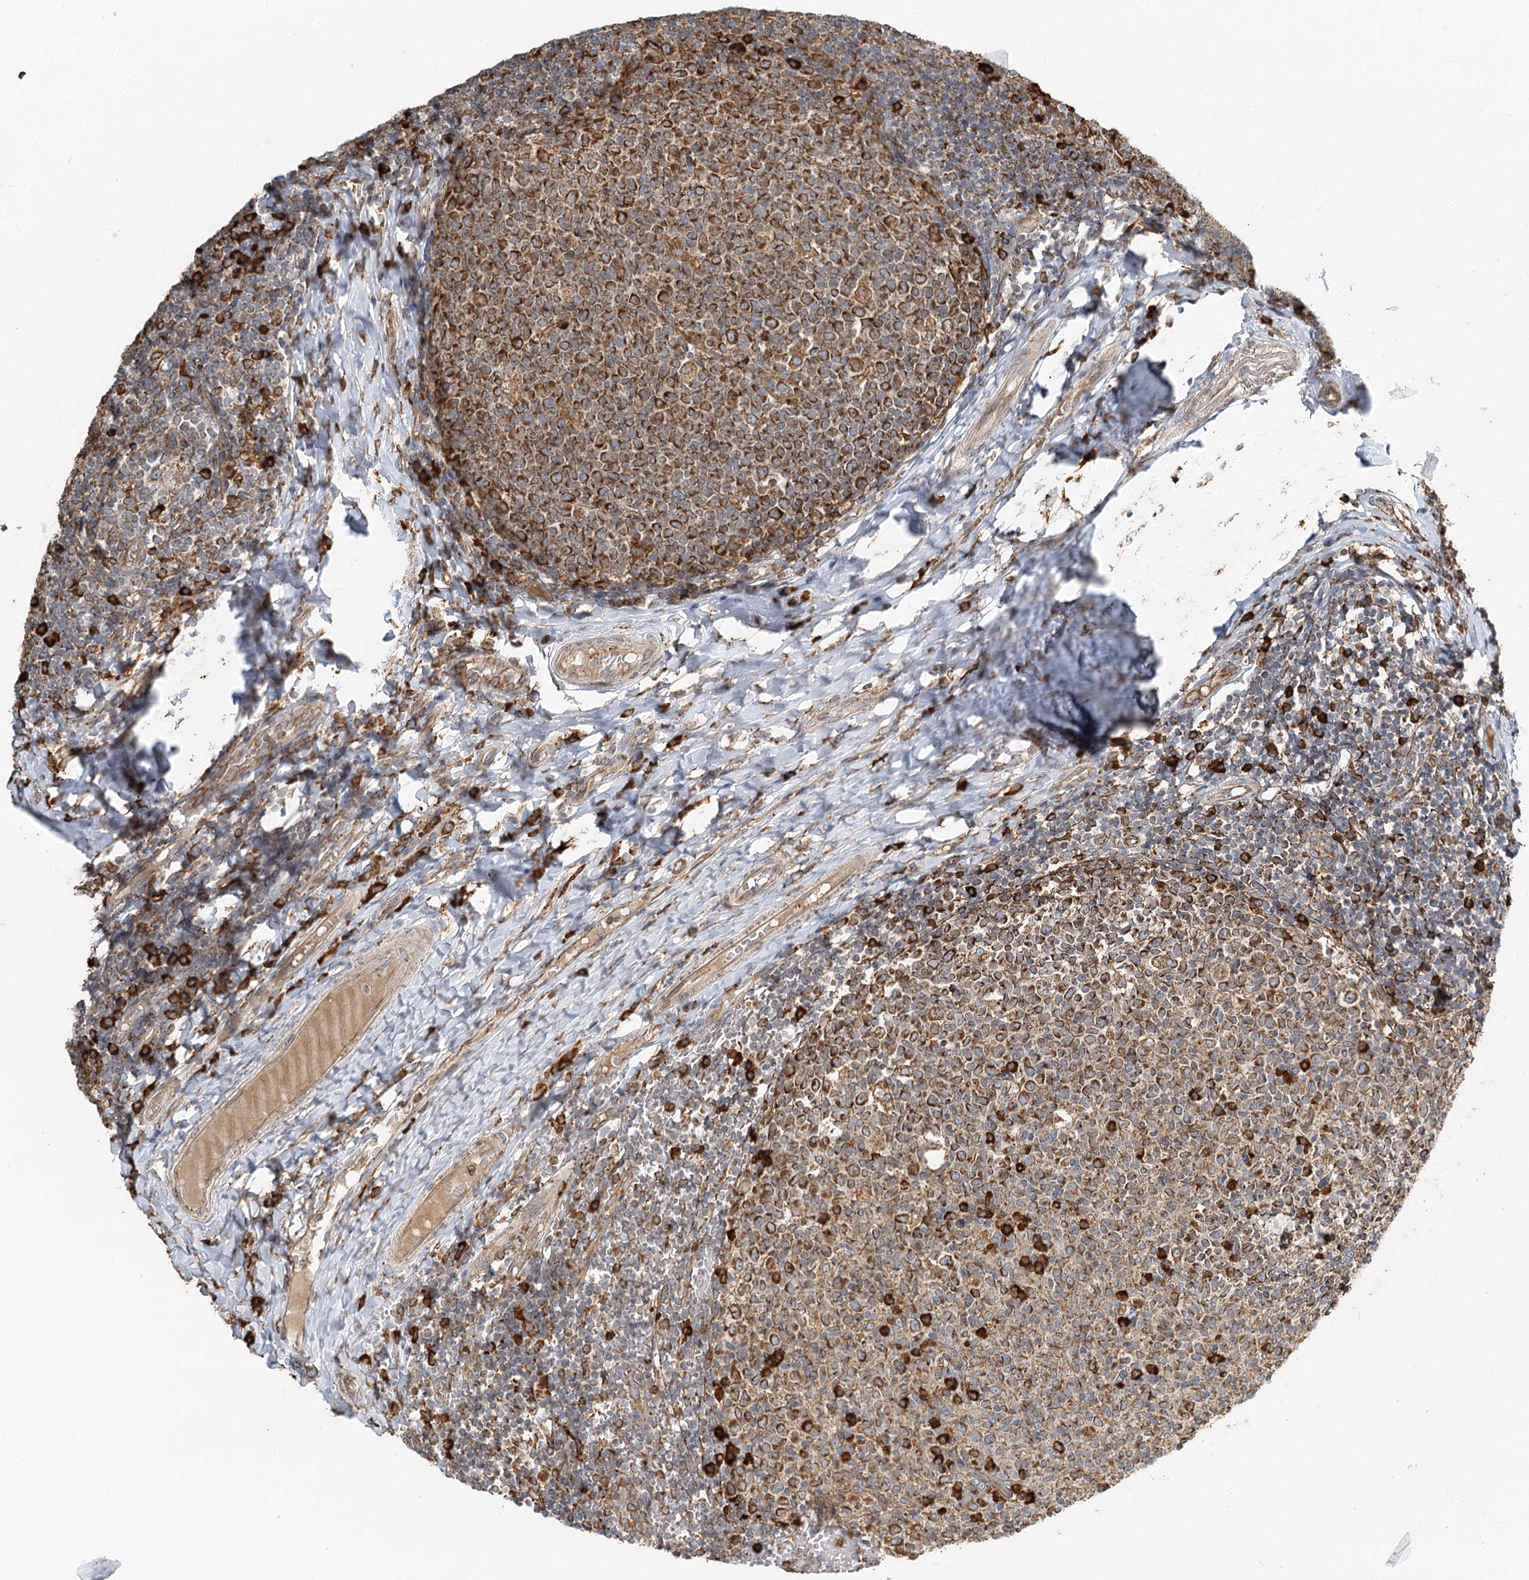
{"staining": {"intensity": "strong", "quantity": ">75%", "location": "cytoplasmic/membranous"}, "tissue": "tonsil", "cell_type": "Germinal center cells", "image_type": "normal", "snomed": [{"axis": "morphology", "description": "Normal tissue, NOS"}, {"axis": "topography", "description": "Tonsil"}], "caption": "This is a photomicrograph of IHC staining of normal tonsil, which shows strong staining in the cytoplasmic/membranous of germinal center cells.", "gene": "TAS1R1", "patient": {"sex": "female", "age": 19}}